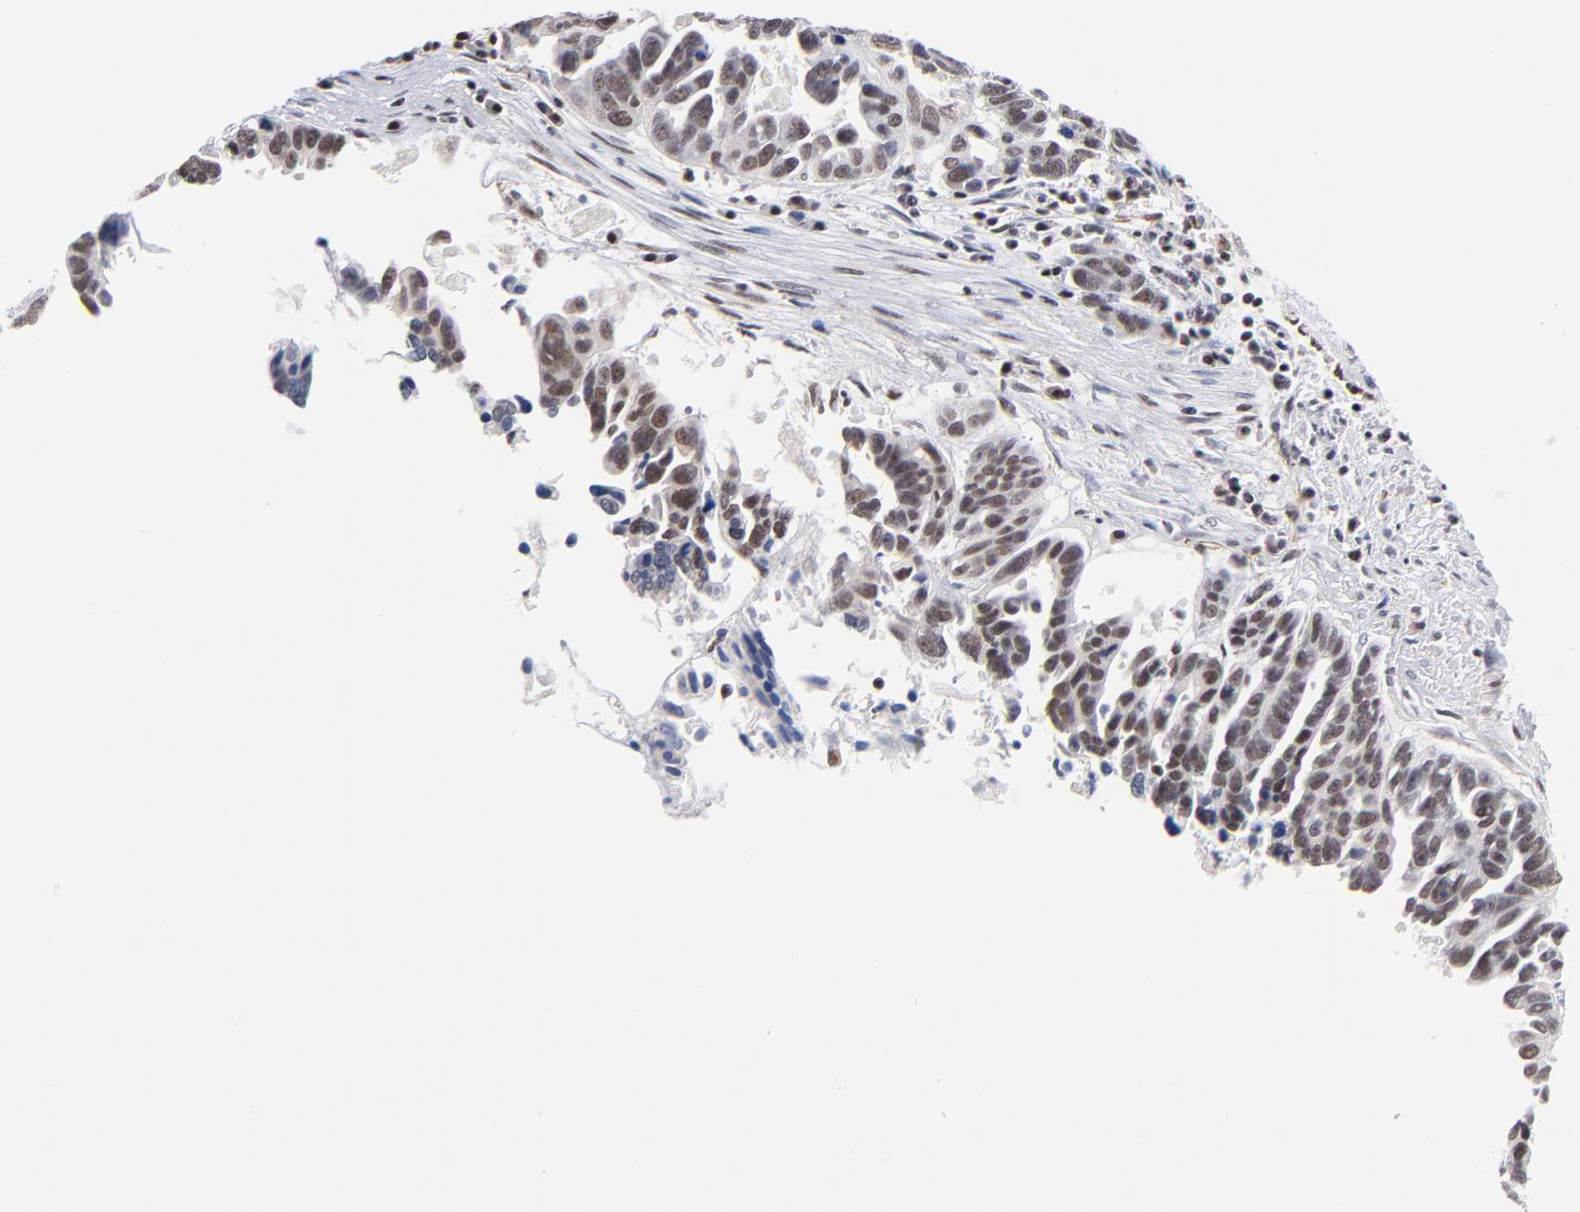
{"staining": {"intensity": "moderate", "quantity": ">75%", "location": "nuclear"}, "tissue": "ovarian cancer", "cell_type": "Tumor cells", "image_type": "cancer", "snomed": [{"axis": "morphology", "description": "Carcinoma, endometroid"}, {"axis": "morphology", "description": "Cystadenocarcinoma, serous, NOS"}, {"axis": "topography", "description": "Ovary"}], "caption": "Tumor cells reveal medium levels of moderate nuclear staining in about >75% of cells in ovarian cancer (serous cystadenocarcinoma). The protein is stained brown, and the nuclei are stained in blue (DAB IHC with brightfield microscopy, high magnification).", "gene": "GABPA", "patient": {"sex": "female", "age": 45}}